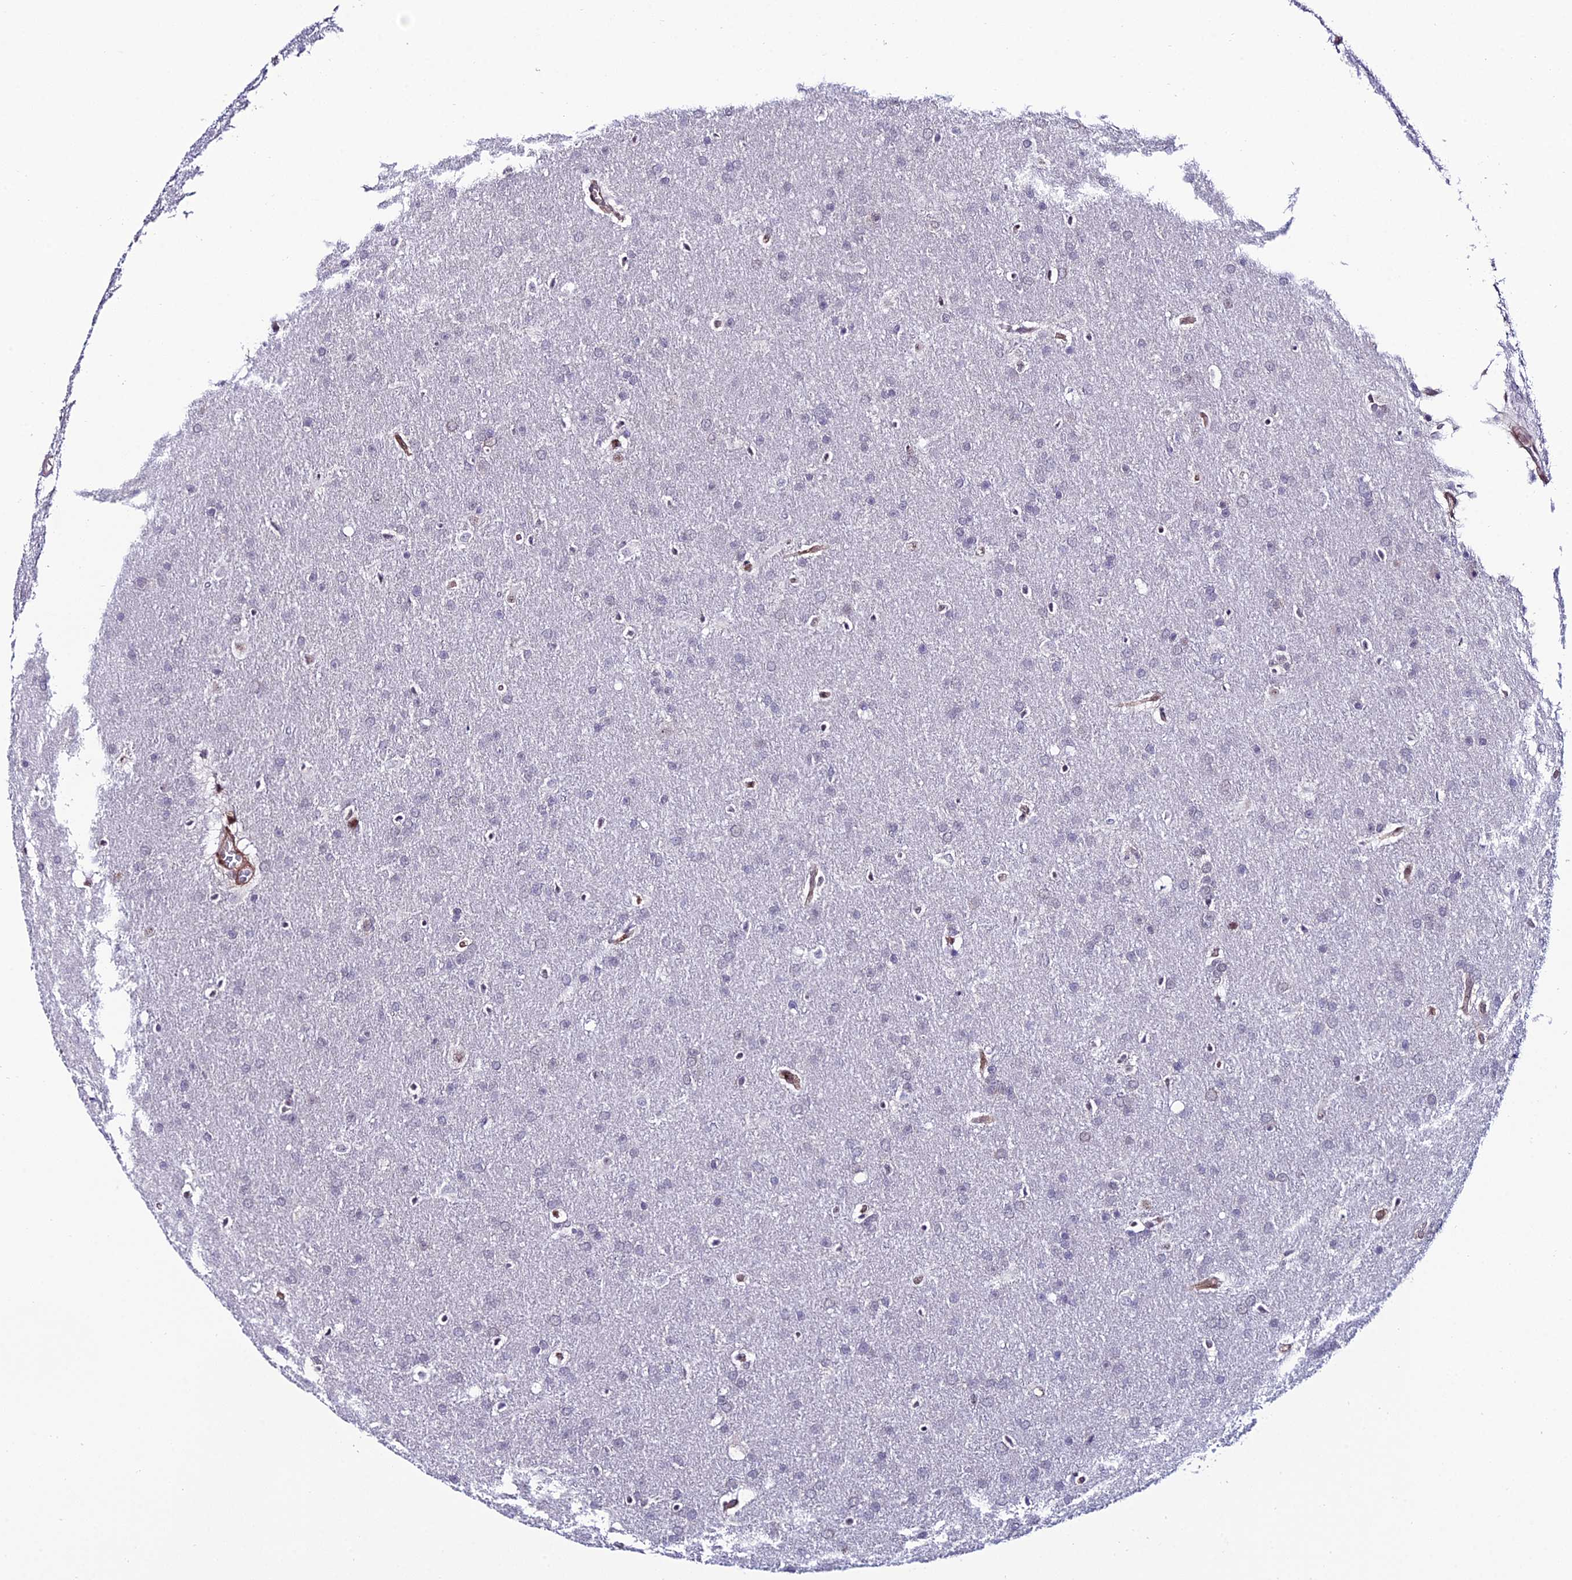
{"staining": {"intensity": "negative", "quantity": "none", "location": "none"}, "tissue": "glioma", "cell_type": "Tumor cells", "image_type": "cancer", "snomed": [{"axis": "morphology", "description": "Glioma, malignant, Low grade"}, {"axis": "topography", "description": "Brain"}], "caption": "An immunohistochemistry photomicrograph of malignant low-grade glioma is shown. There is no staining in tumor cells of malignant low-grade glioma.", "gene": "SYT15", "patient": {"sex": "female", "age": 32}}